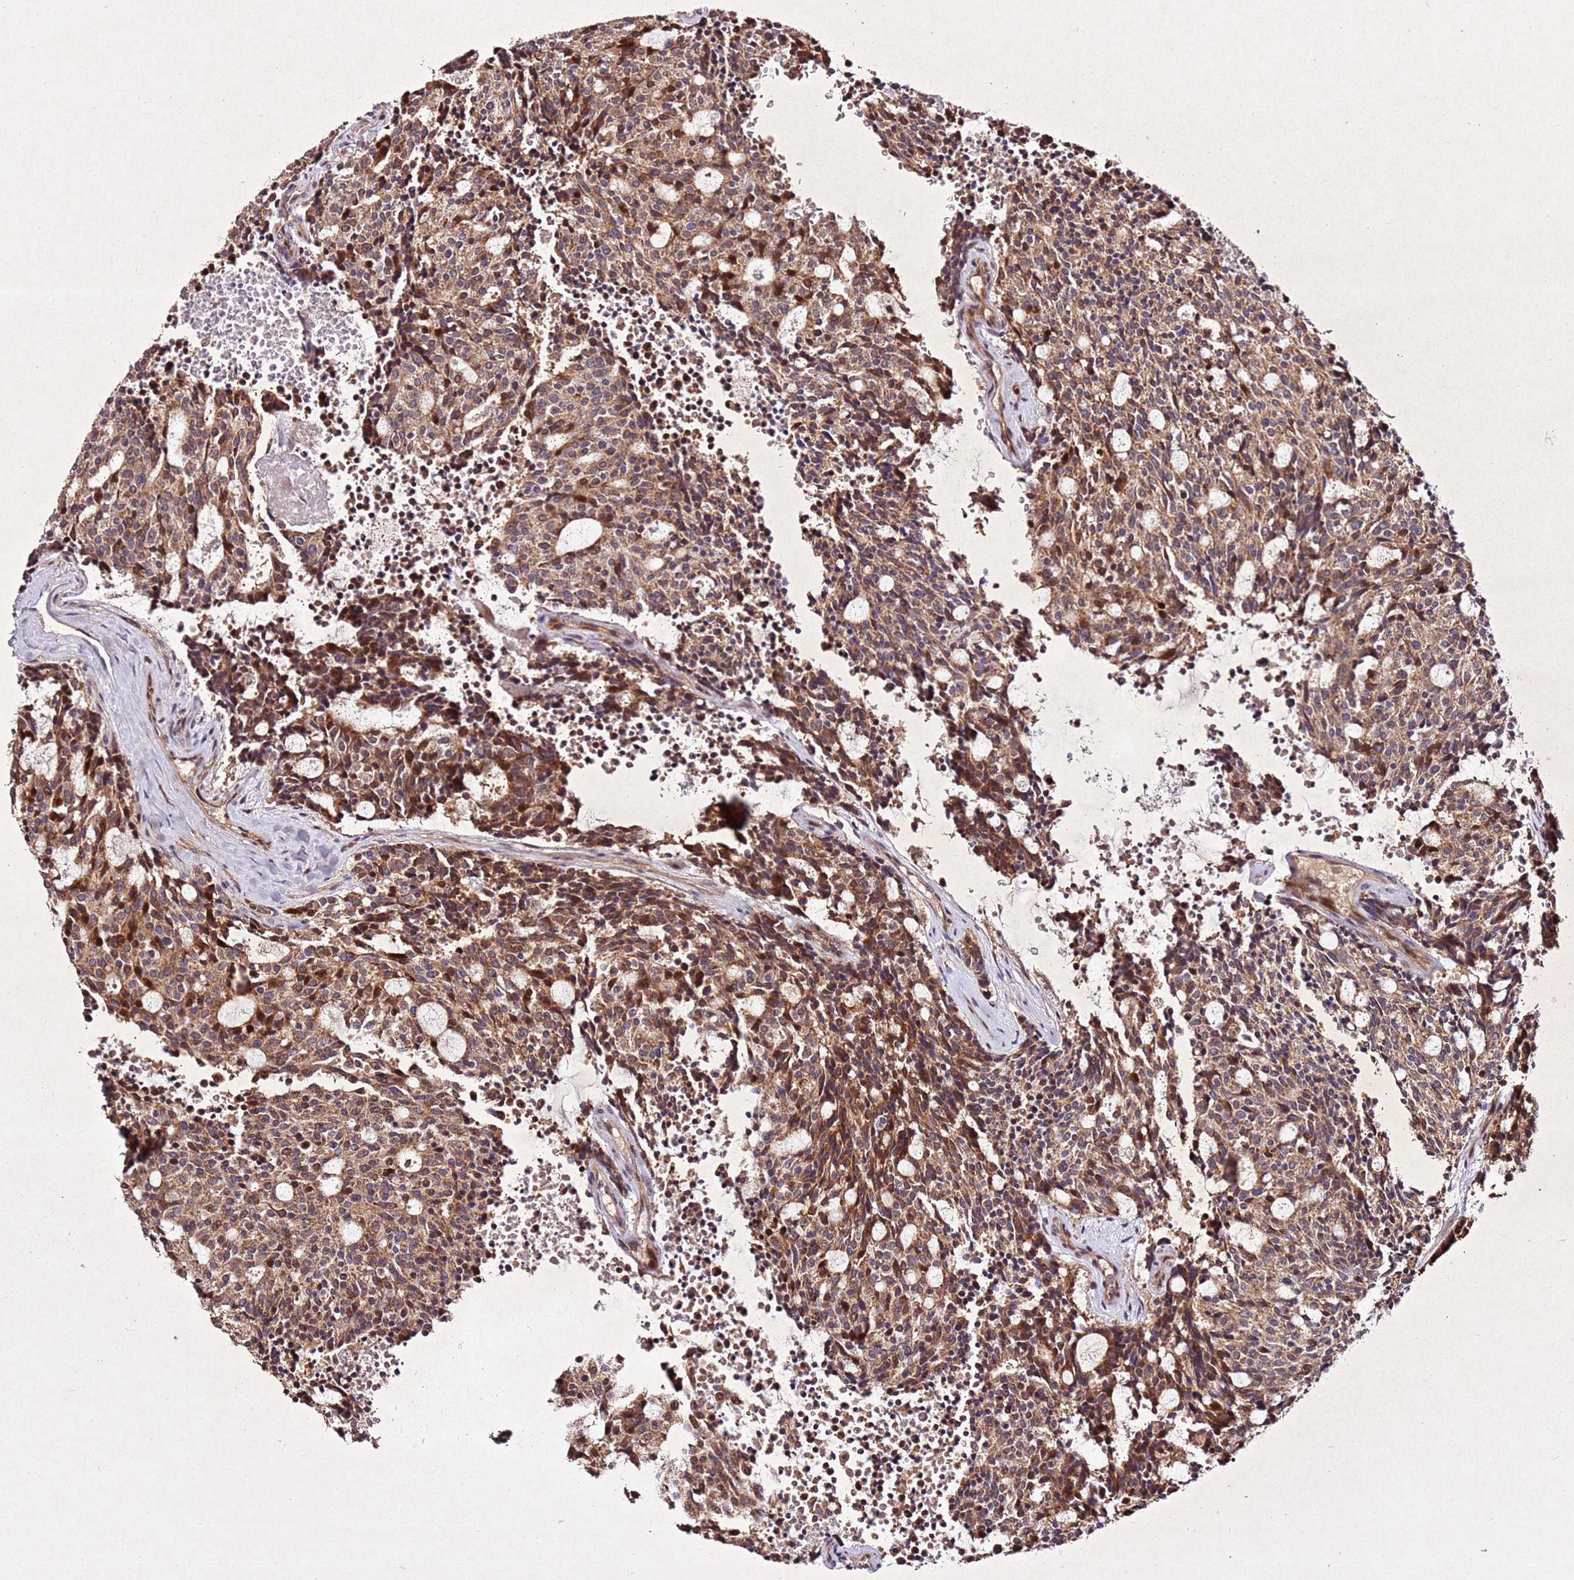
{"staining": {"intensity": "moderate", "quantity": ">75%", "location": "cytoplasmic/membranous"}, "tissue": "carcinoid", "cell_type": "Tumor cells", "image_type": "cancer", "snomed": [{"axis": "morphology", "description": "Carcinoid, malignant, NOS"}, {"axis": "topography", "description": "Pancreas"}], "caption": "Moderate cytoplasmic/membranous expression is appreciated in about >75% of tumor cells in carcinoid. The protein of interest is stained brown, and the nuclei are stained in blue (DAB IHC with brightfield microscopy, high magnification).", "gene": "PTMA", "patient": {"sex": "female", "age": 54}}